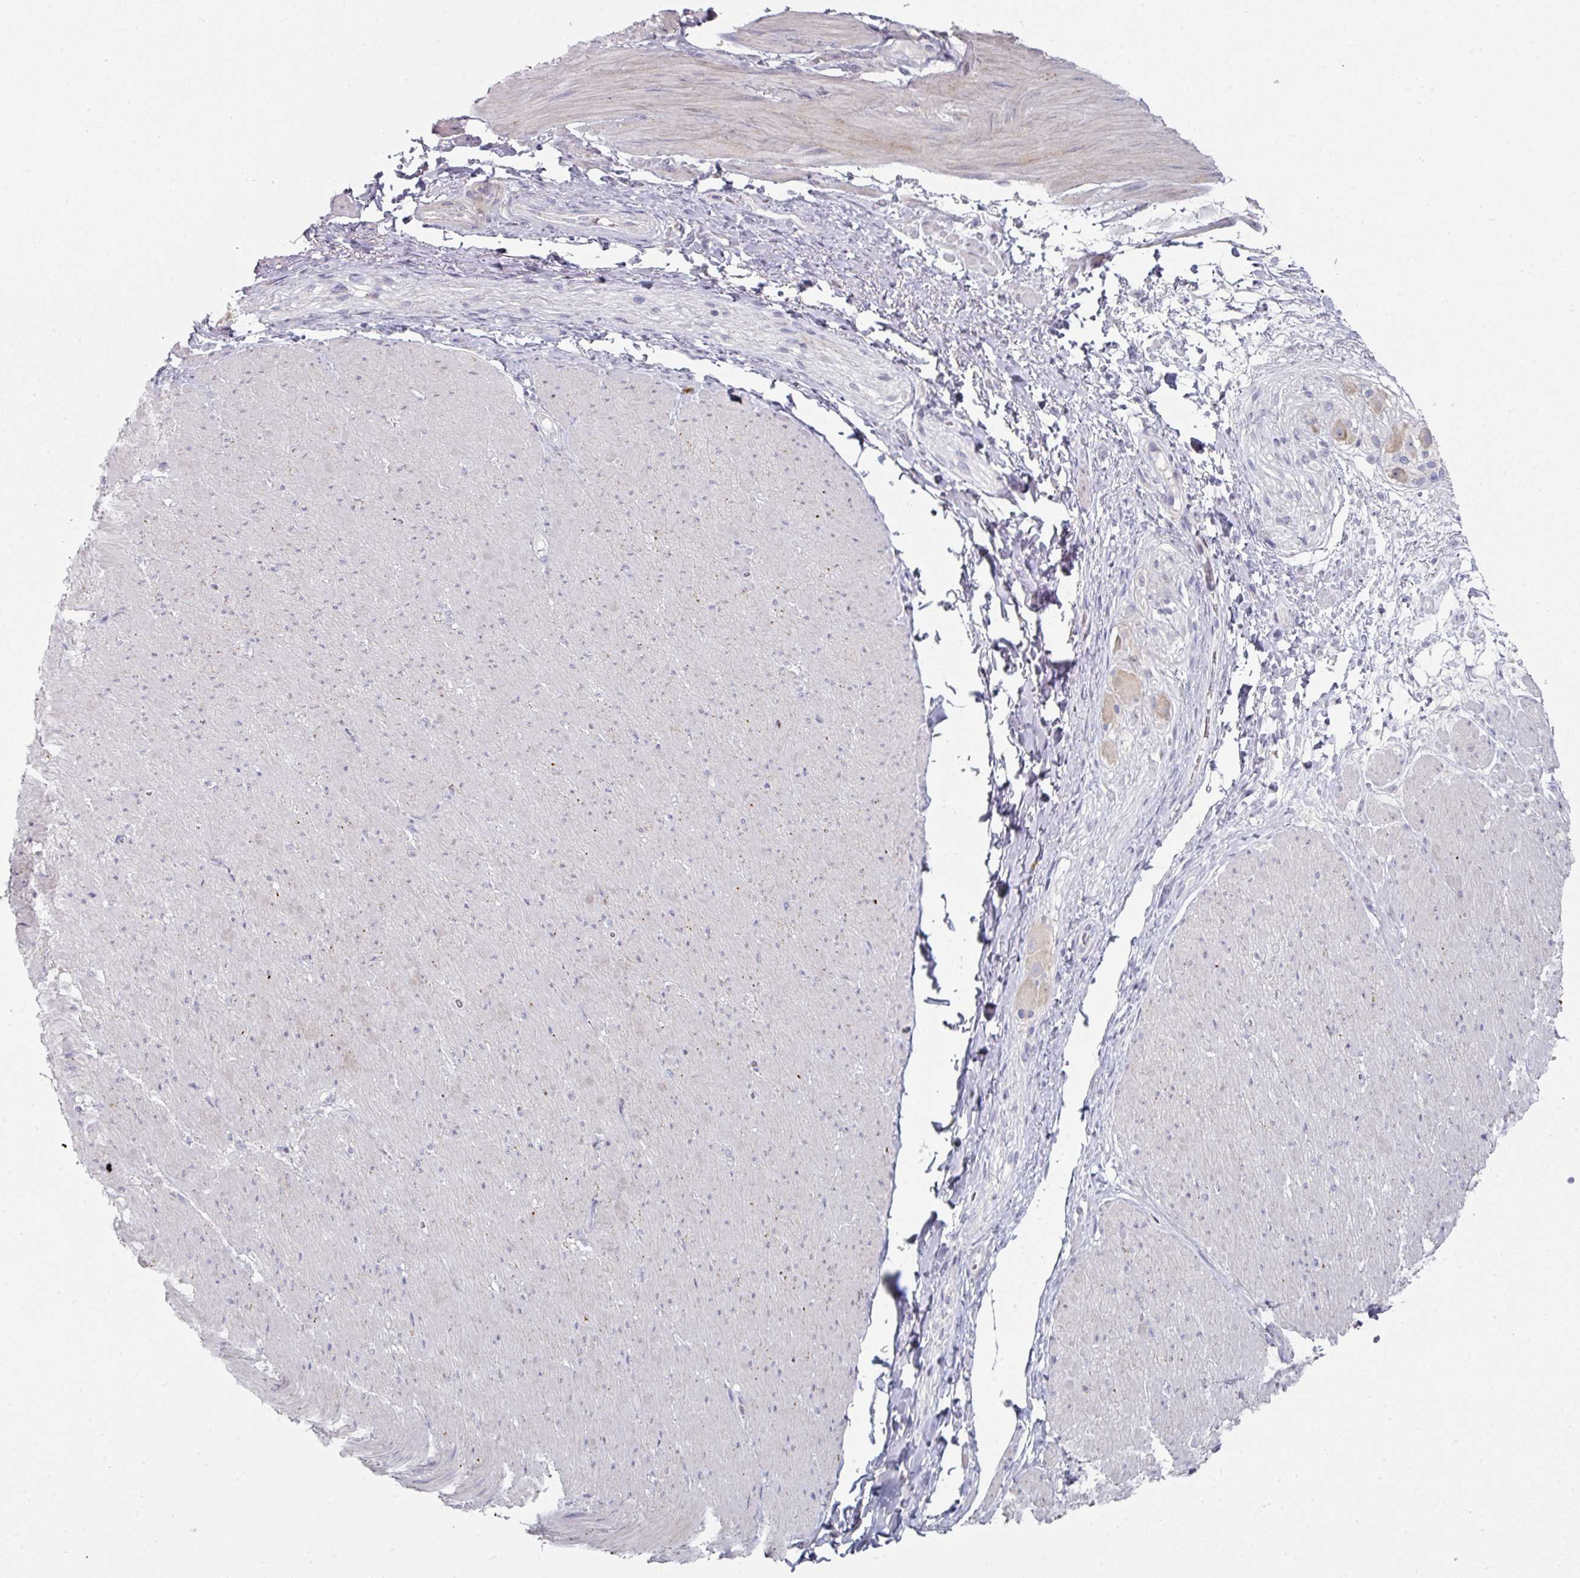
{"staining": {"intensity": "negative", "quantity": "none", "location": "none"}, "tissue": "smooth muscle", "cell_type": "Smooth muscle cells", "image_type": "normal", "snomed": [{"axis": "morphology", "description": "Normal tissue, NOS"}, {"axis": "topography", "description": "Smooth muscle"}, {"axis": "topography", "description": "Rectum"}], "caption": "The immunohistochemistry (IHC) image has no significant positivity in smooth muscle cells of smooth muscle. Brightfield microscopy of immunohistochemistry stained with DAB (3,3'-diaminobenzidine) (brown) and hematoxylin (blue), captured at high magnification.", "gene": "NT5C1A", "patient": {"sex": "male", "age": 53}}